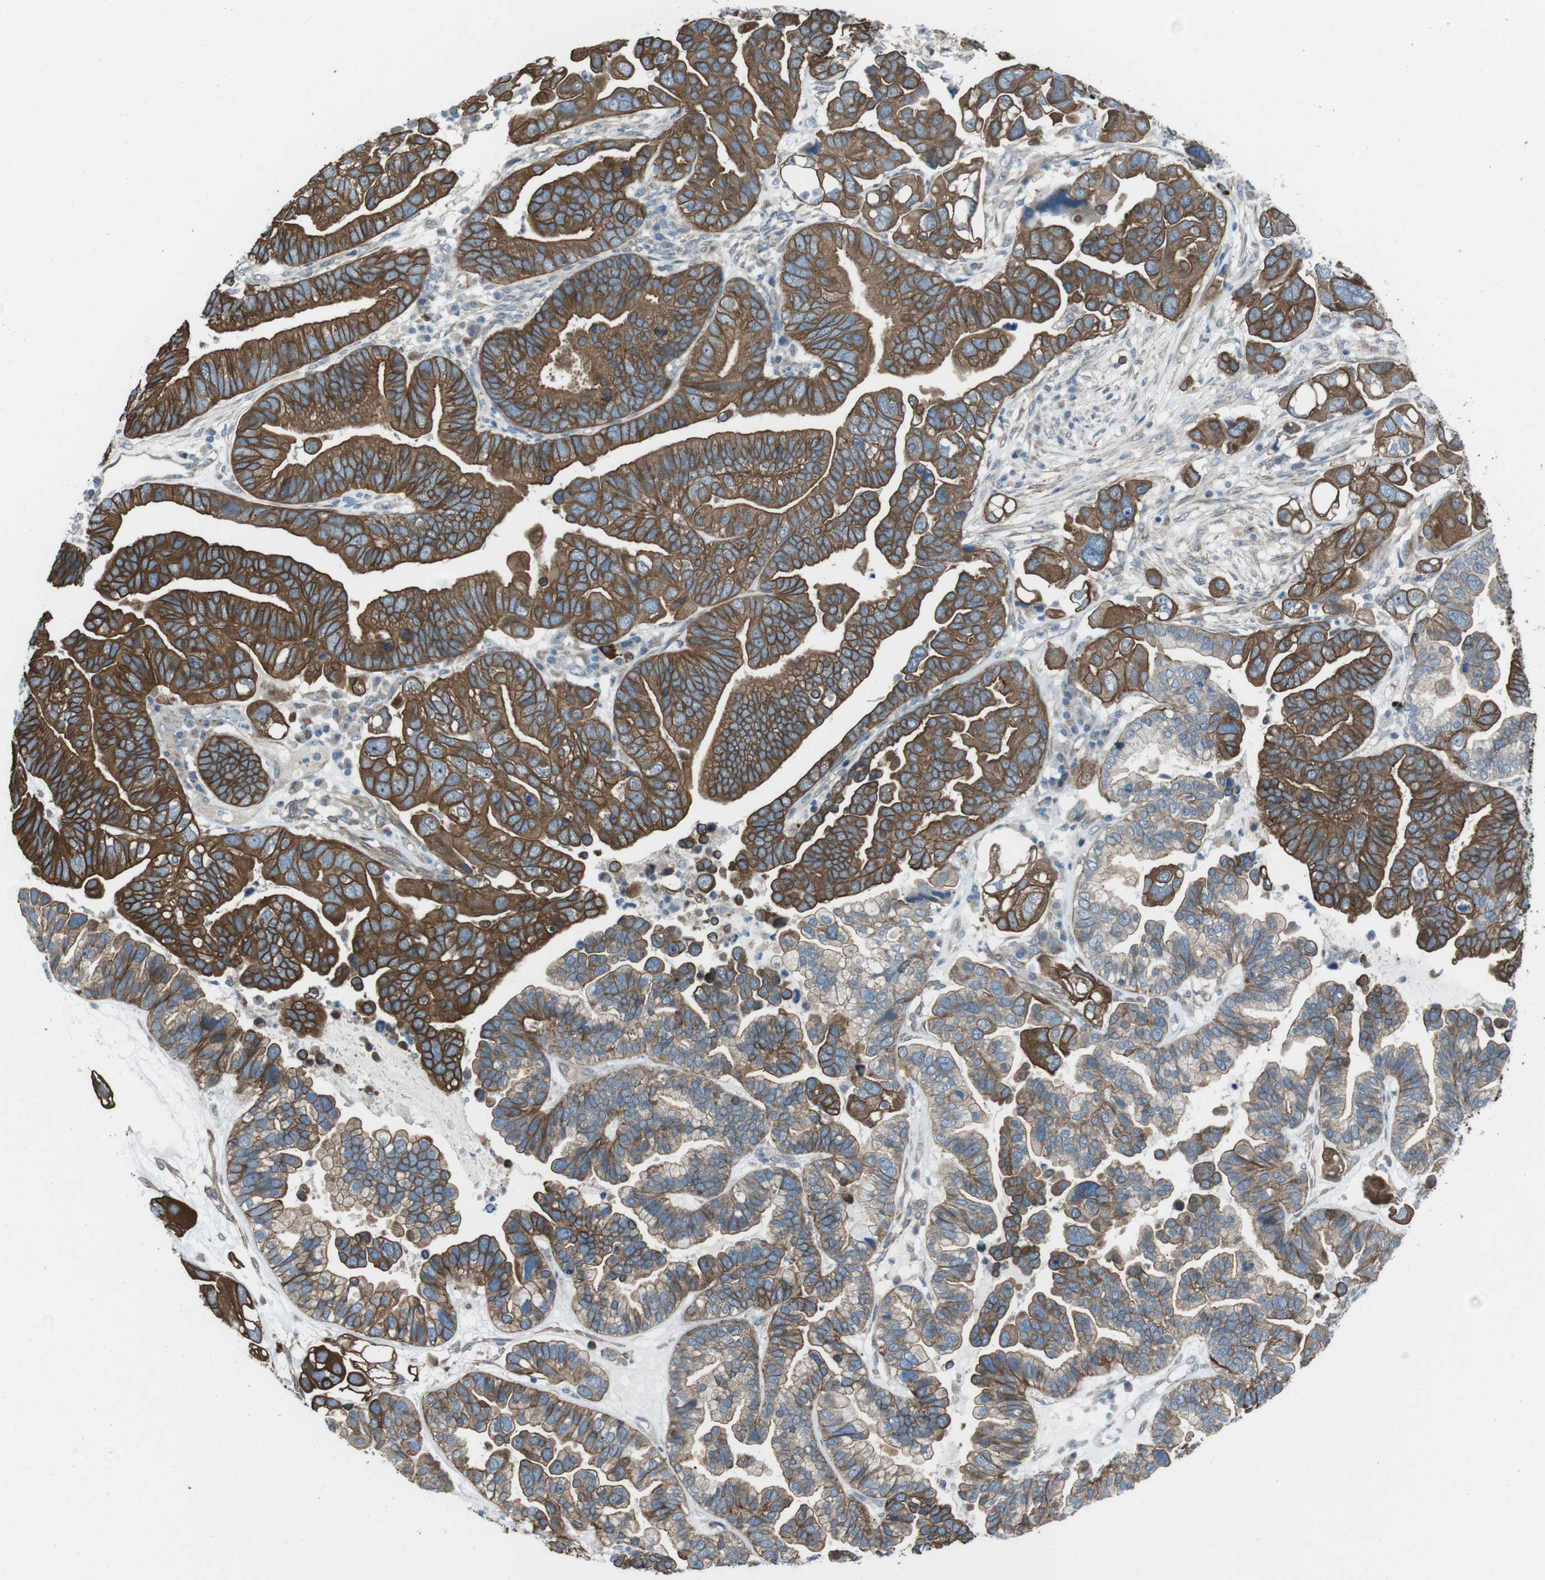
{"staining": {"intensity": "strong", "quantity": ">75%", "location": "cytoplasmic/membranous"}, "tissue": "ovarian cancer", "cell_type": "Tumor cells", "image_type": "cancer", "snomed": [{"axis": "morphology", "description": "Cystadenocarcinoma, serous, NOS"}, {"axis": "topography", "description": "Ovary"}], "caption": "This photomicrograph shows immunohistochemistry staining of human serous cystadenocarcinoma (ovarian), with high strong cytoplasmic/membranous positivity in about >75% of tumor cells.", "gene": "FAM174B", "patient": {"sex": "female", "age": 56}}